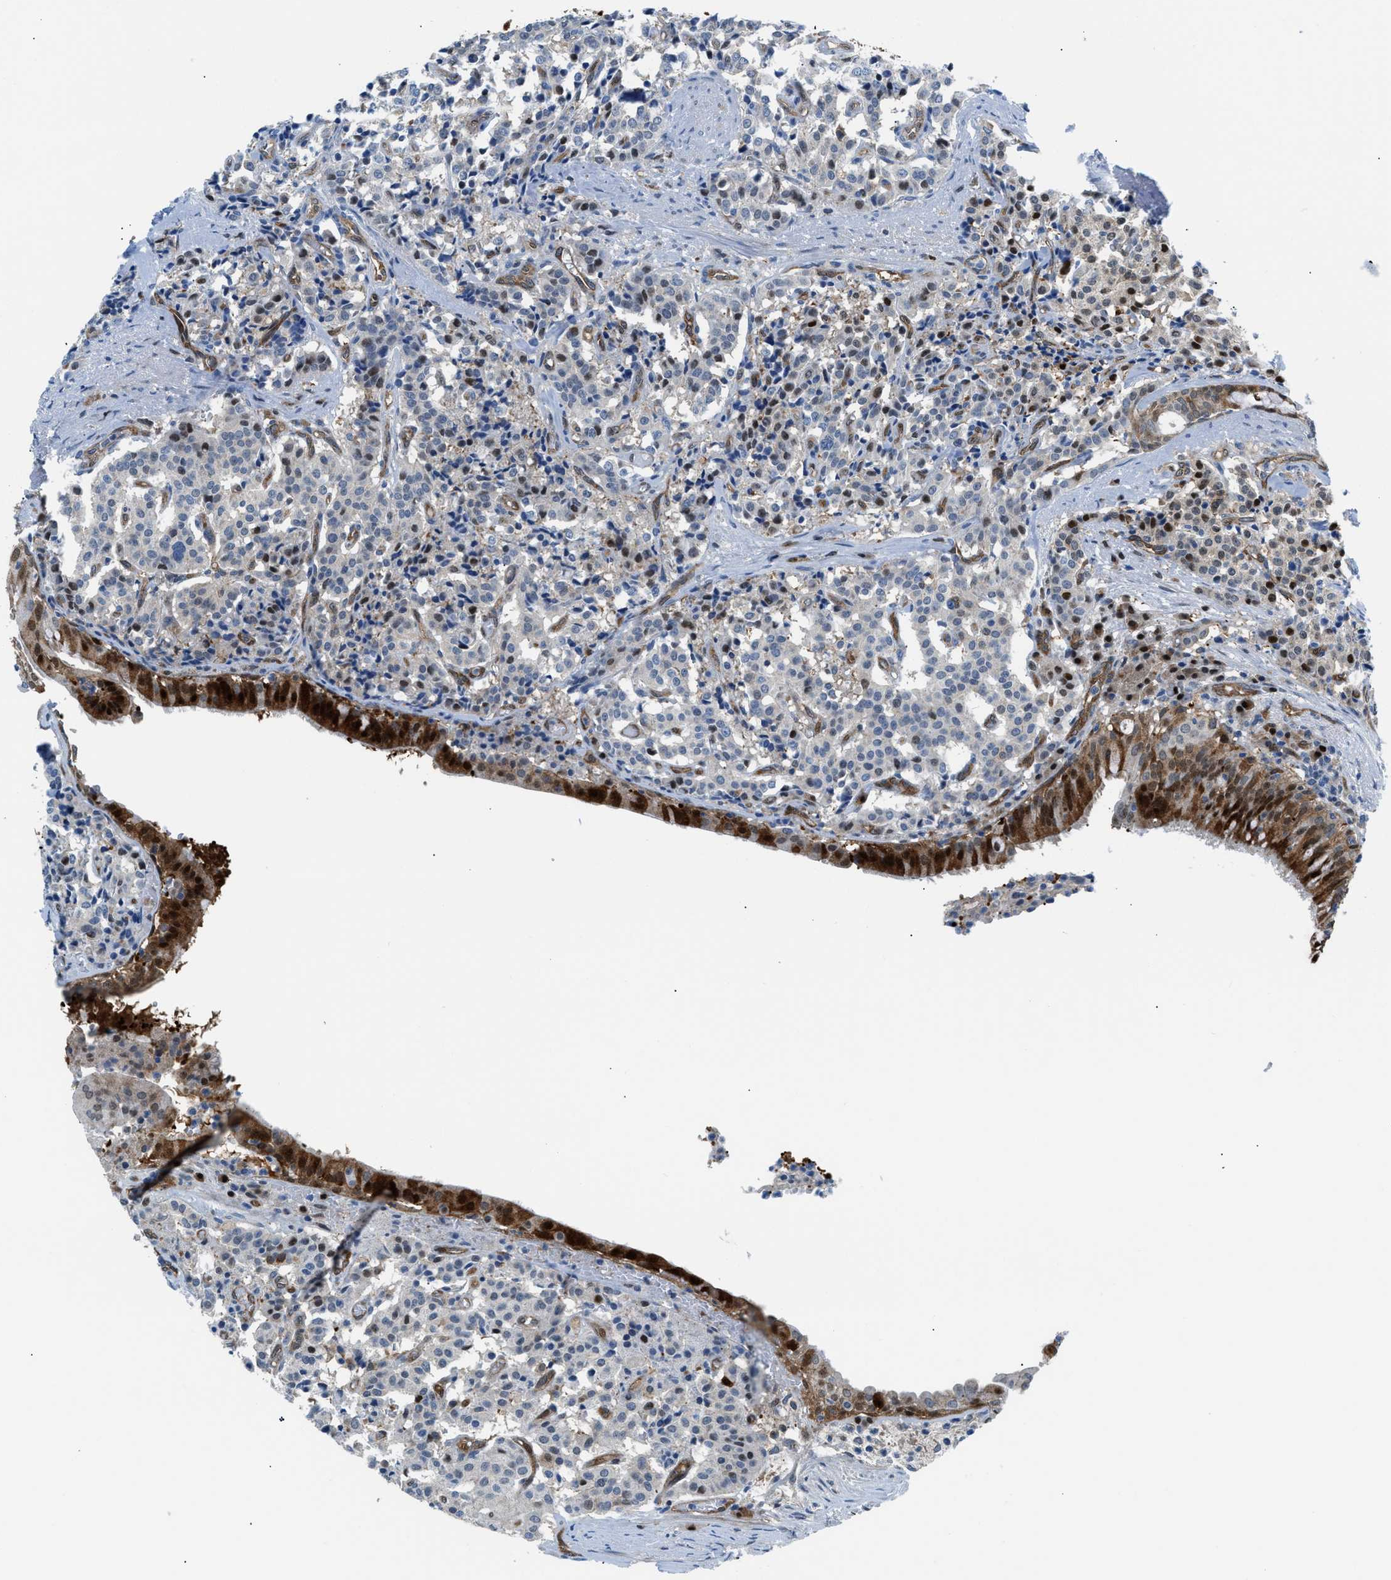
{"staining": {"intensity": "weak", "quantity": "<25%", "location": "nuclear"}, "tissue": "carcinoid", "cell_type": "Tumor cells", "image_type": "cancer", "snomed": [{"axis": "morphology", "description": "Carcinoid, malignant, NOS"}, {"axis": "topography", "description": "Lung"}], "caption": "Protein analysis of carcinoid reveals no significant staining in tumor cells.", "gene": "YWHAE", "patient": {"sex": "male", "age": 30}}